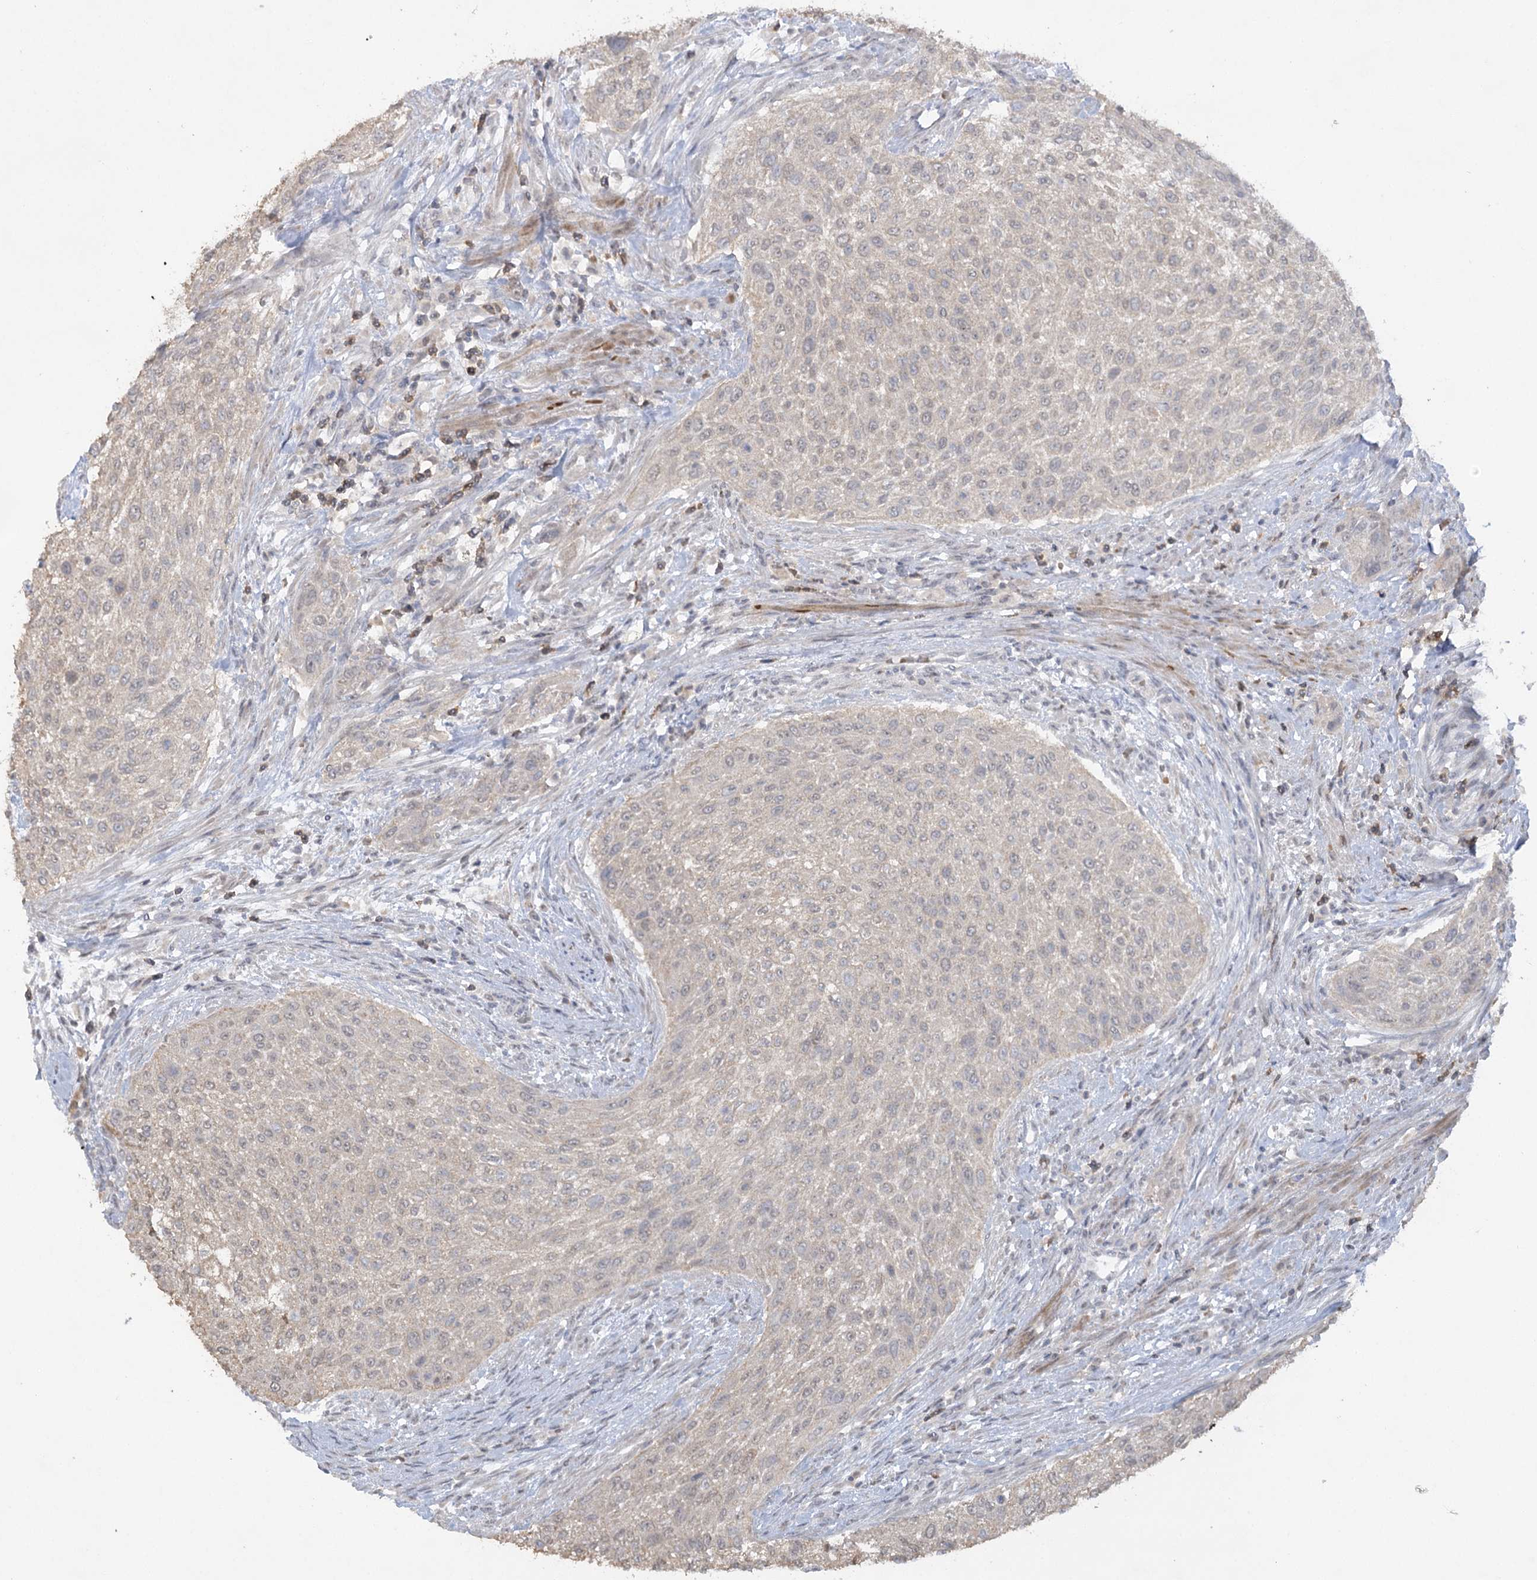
{"staining": {"intensity": "weak", "quantity": "<25%", "location": "cytoplasmic/membranous"}, "tissue": "urothelial cancer", "cell_type": "Tumor cells", "image_type": "cancer", "snomed": [{"axis": "morphology", "description": "Urothelial carcinoma, High grade"}, {"axis": "topography", "description": "Urinary bladder"}], "caption": "A high-resolution histopathology image shows IHC staining of high-grade urothelial carcinoma, which shows no significant expression in tumor cells. (DAB (3,3'-diaminobenzidine) immunohistochemistry with hematoxylin counter stain).", "gene": "TRAF3IP1", "patient": {"sex": "male", "age": 35}}